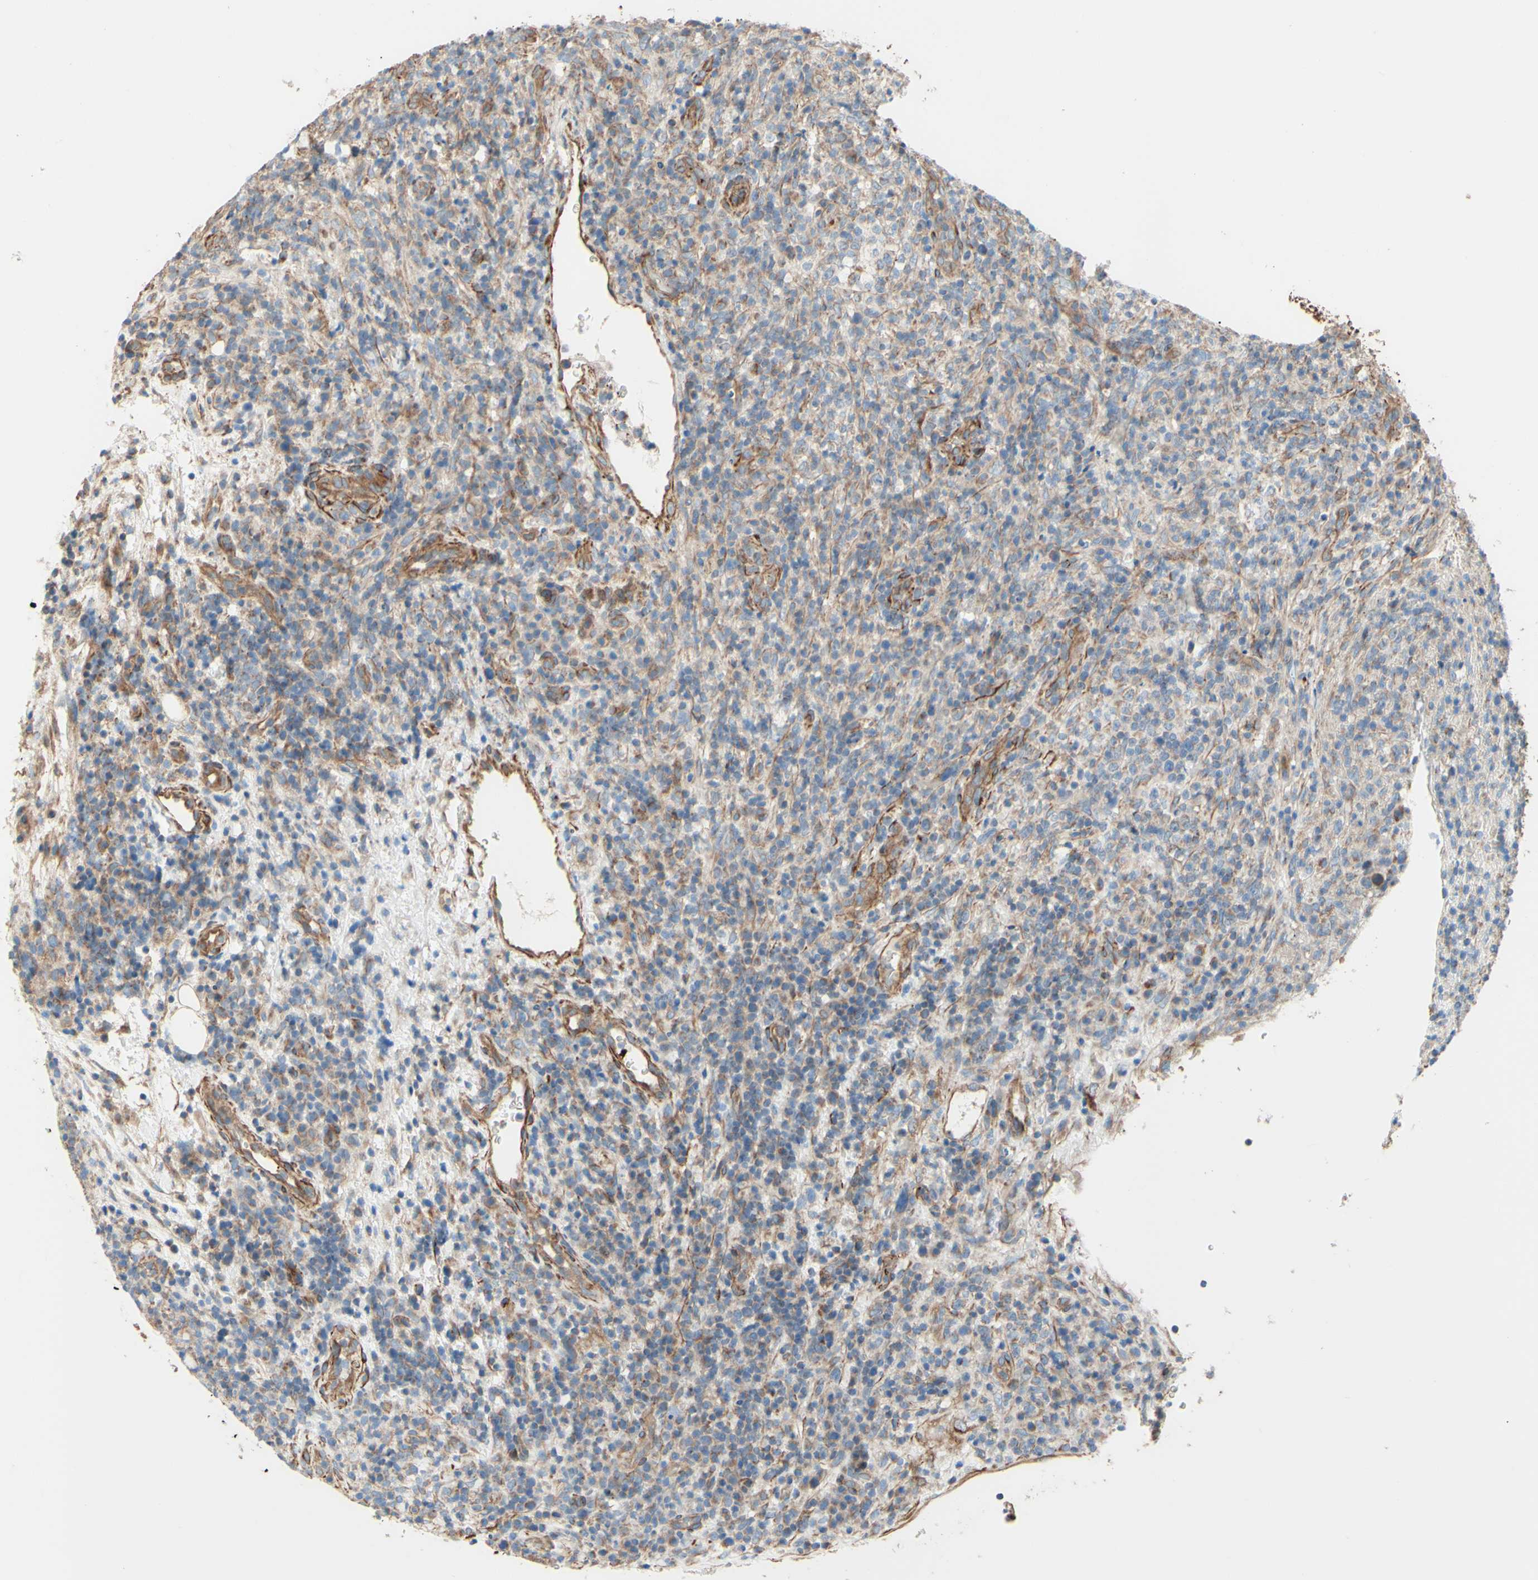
{"staining": {"intensity": "weak", "quantity": ">75%", "location": "cytoplasmic/membranous"}, "tissue": "lymphoma", "cell_type": "Tumor cells", "image_type": "cancer", "snomed": [{"axis": "morphology", "description": "Malignant lymphoma, non-Hodgkin's type, High grade"}, {"axis": "topography", "description": "Lymph node"}], "caption": "This photomicrograph exhibits immunohistochemistry staining of high-grade malignant lymphoma, non-Hodgkin's type, with low weak cytoplasmic/membranous positivity in approximately >75% of tumor cells.", "gene": "ENDOD1", "patient": {"sex": "female", "age": 76}}